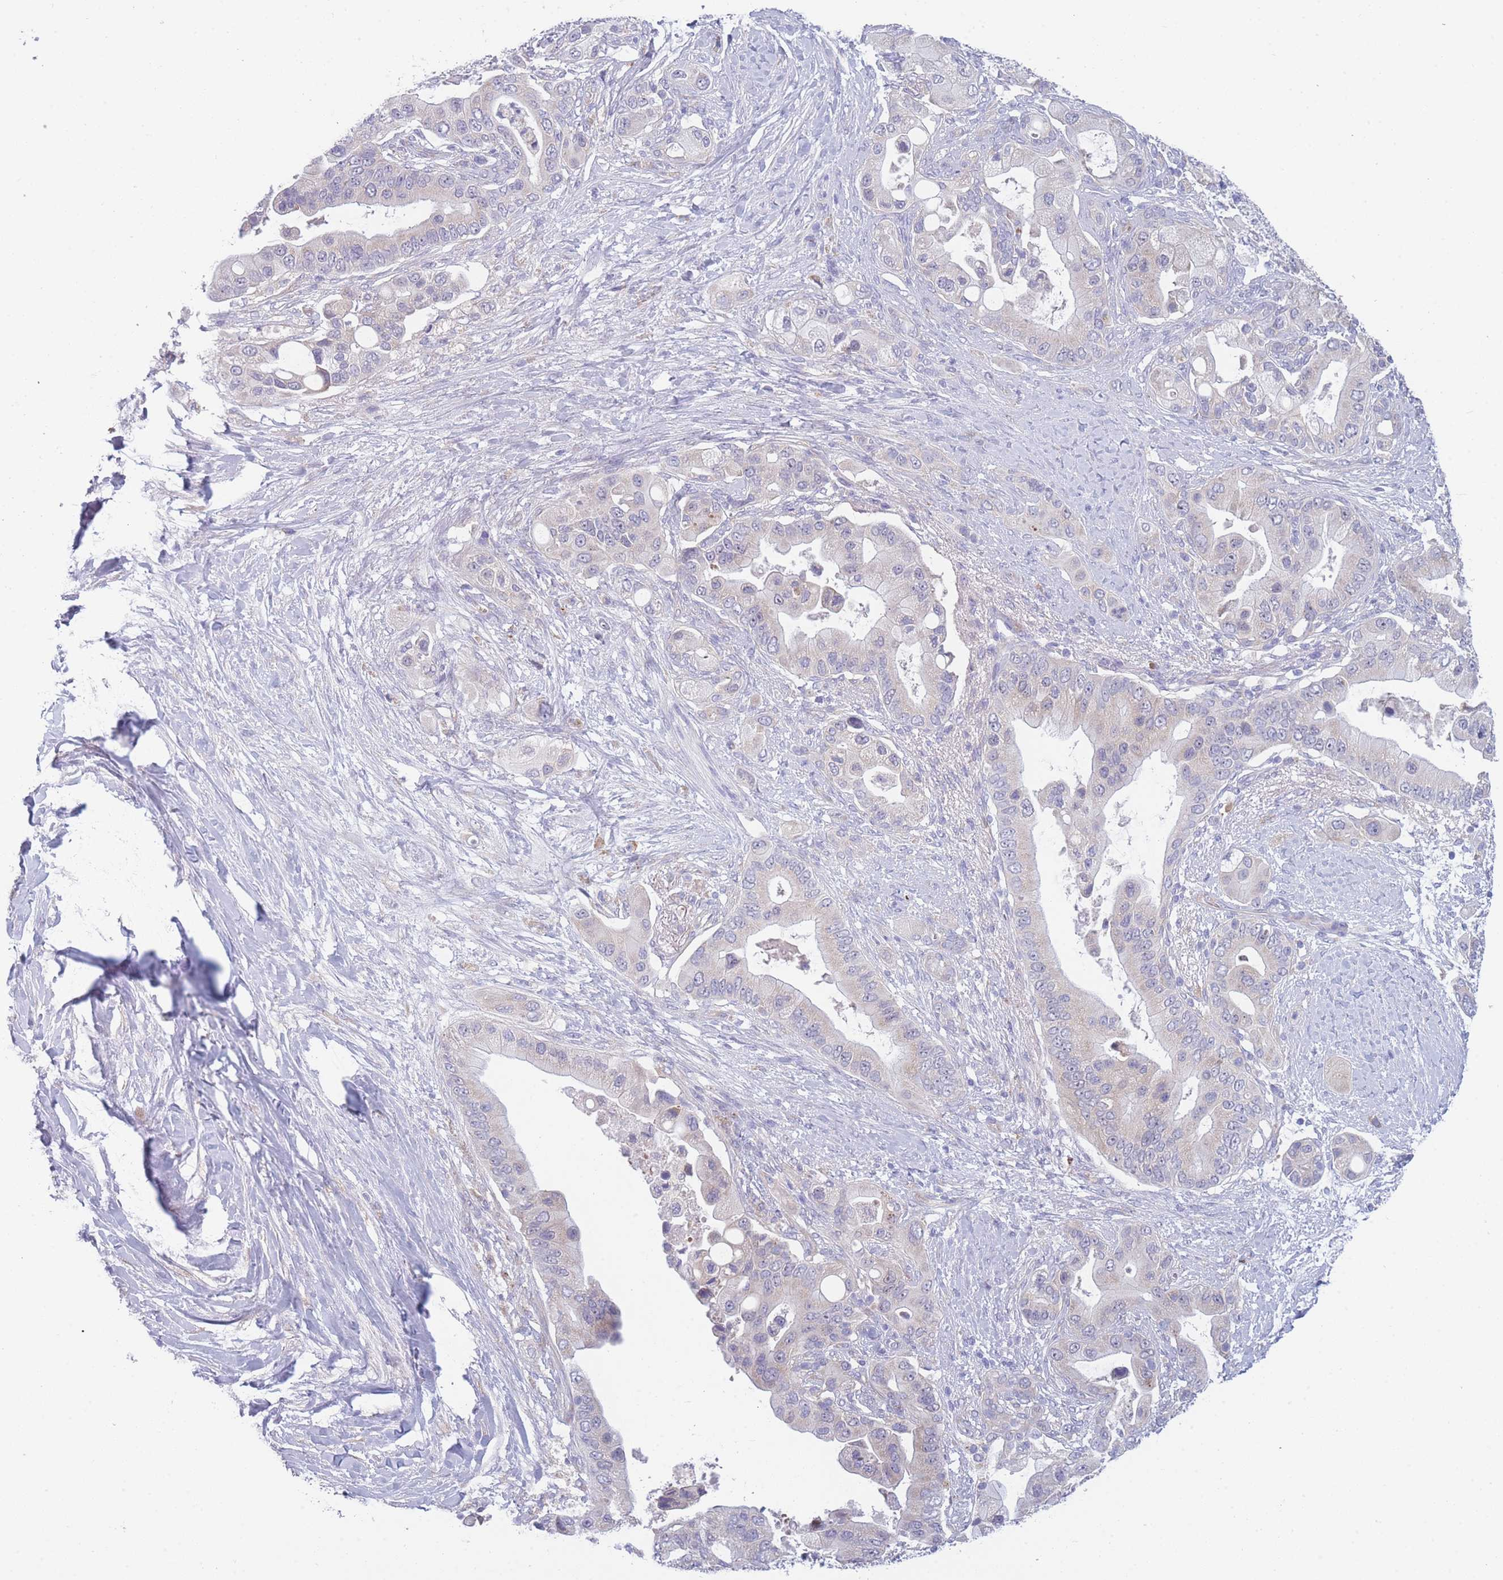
{"staining": {"intensity": "negative", "quantity": "none", "location": "none"}, "tissue": "pancreatic cancer", "cell_type": "Tumor cells", "image_type": "cancer", "snomed": [{"axis": "morphology", "description": "Adenocarcinoma, NOS"}, {"axis": "topography", "description": "Pancreas"}], "caption": "DAB (3,3'-diaminobenzidine) immunohistochemical staining of pancreatic adenocarcinoma reveals no significant staining in tumor cells.", "gene": "NDUFAF6", "patient": {"sex": "male", "age": 57}}